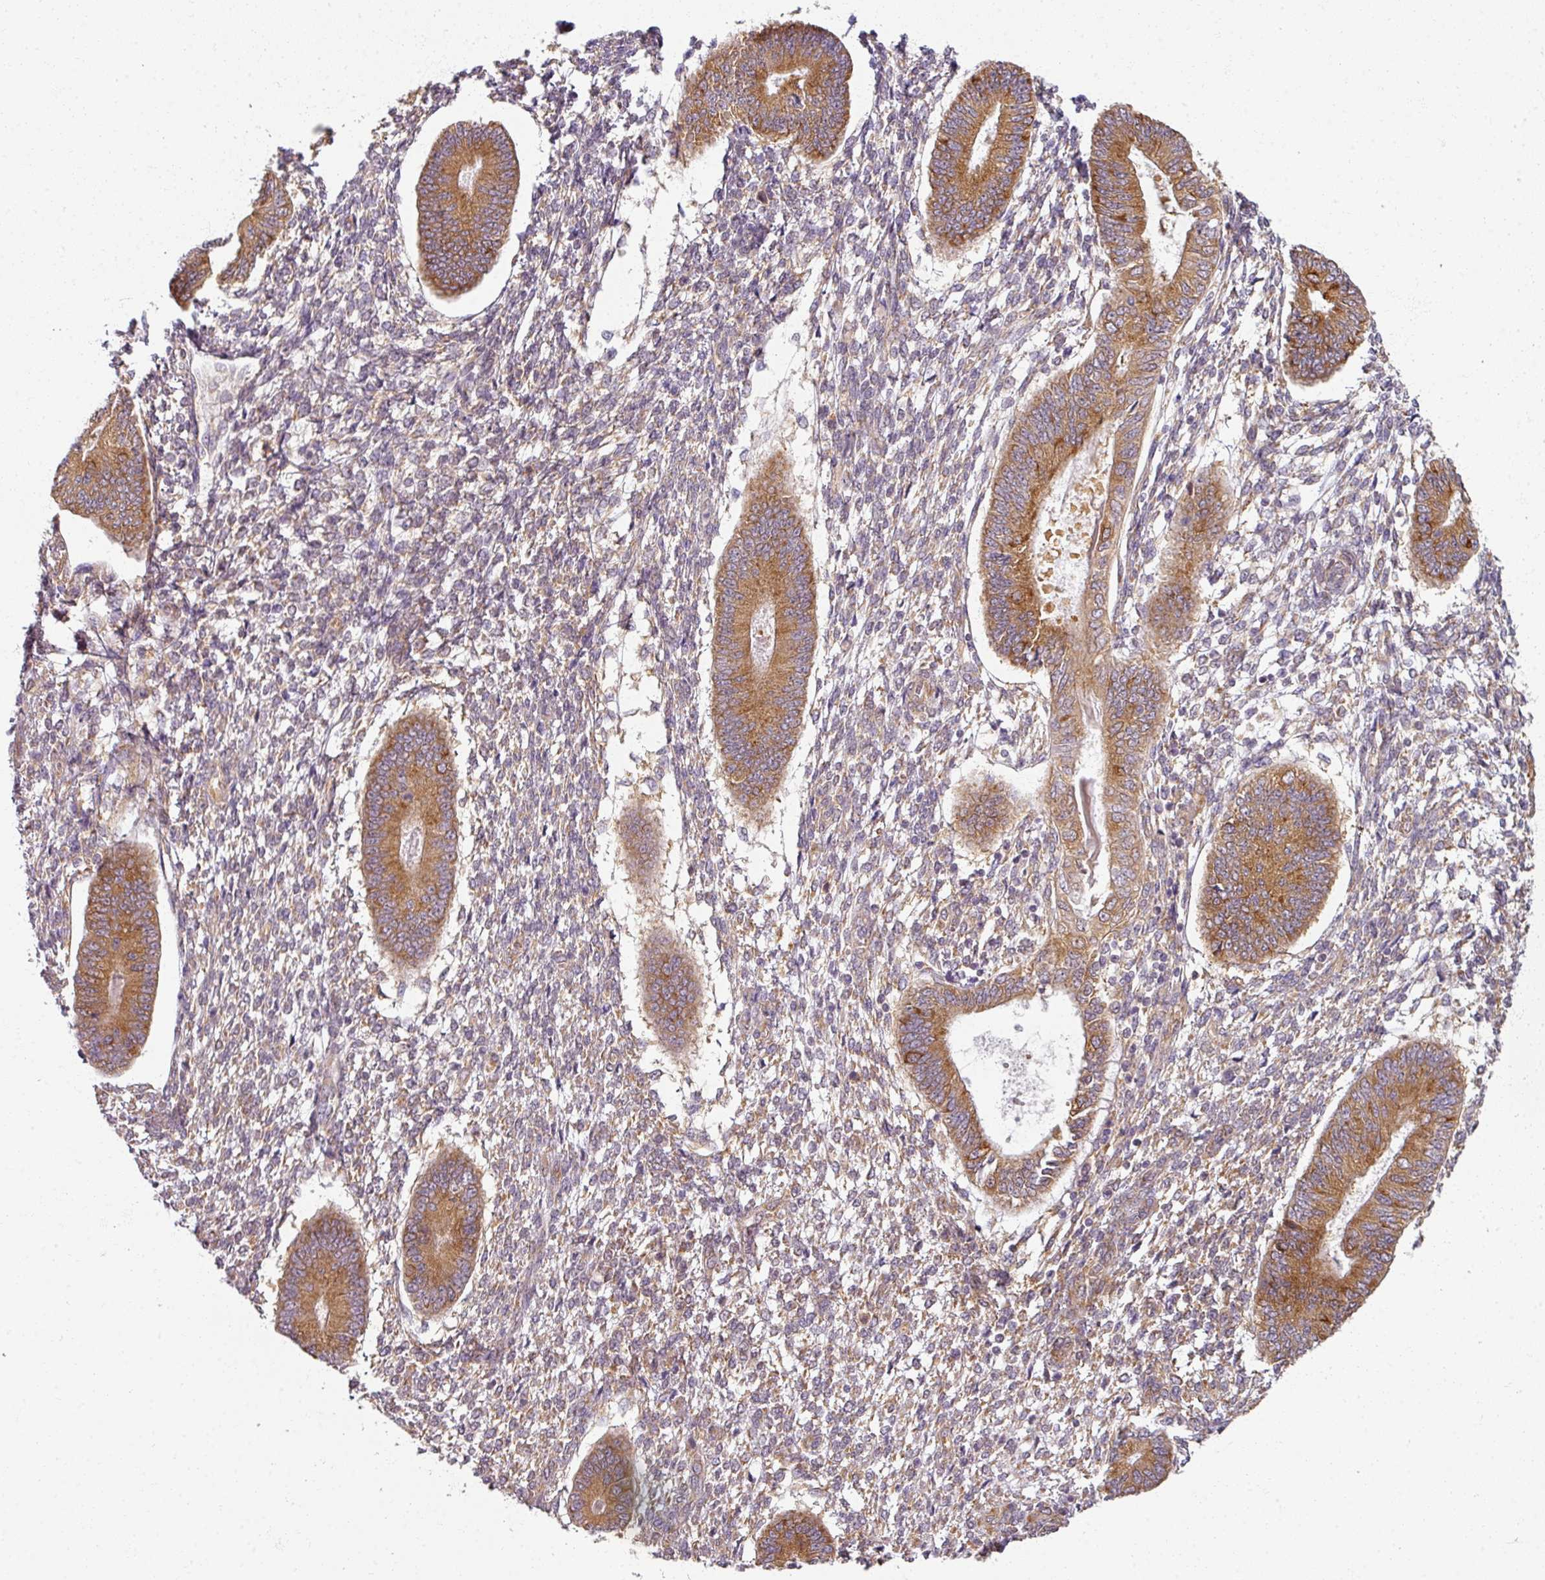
{"staining": {"intensity": "moderate", "quantity": "25%-75%", "location": "cytoplasmic/membranous"}, "tissue": "endometrium", "cell_type": "Cells in endometrial stroma", "image_type": "normal", "snomed": [{"axis": "morphology", "description": "Normal tissue, NOS"}, {"axis": "topography", "description": "Endometrium"}], "caption": "Protein analysis of normal endometrium demonstrates moderate cytoplasmic/membranous positivity in about 25%-75% of cells in endometrial stroma.", "gene": "AGPAT4", "patient": {"sex": "female", "age": 49}}